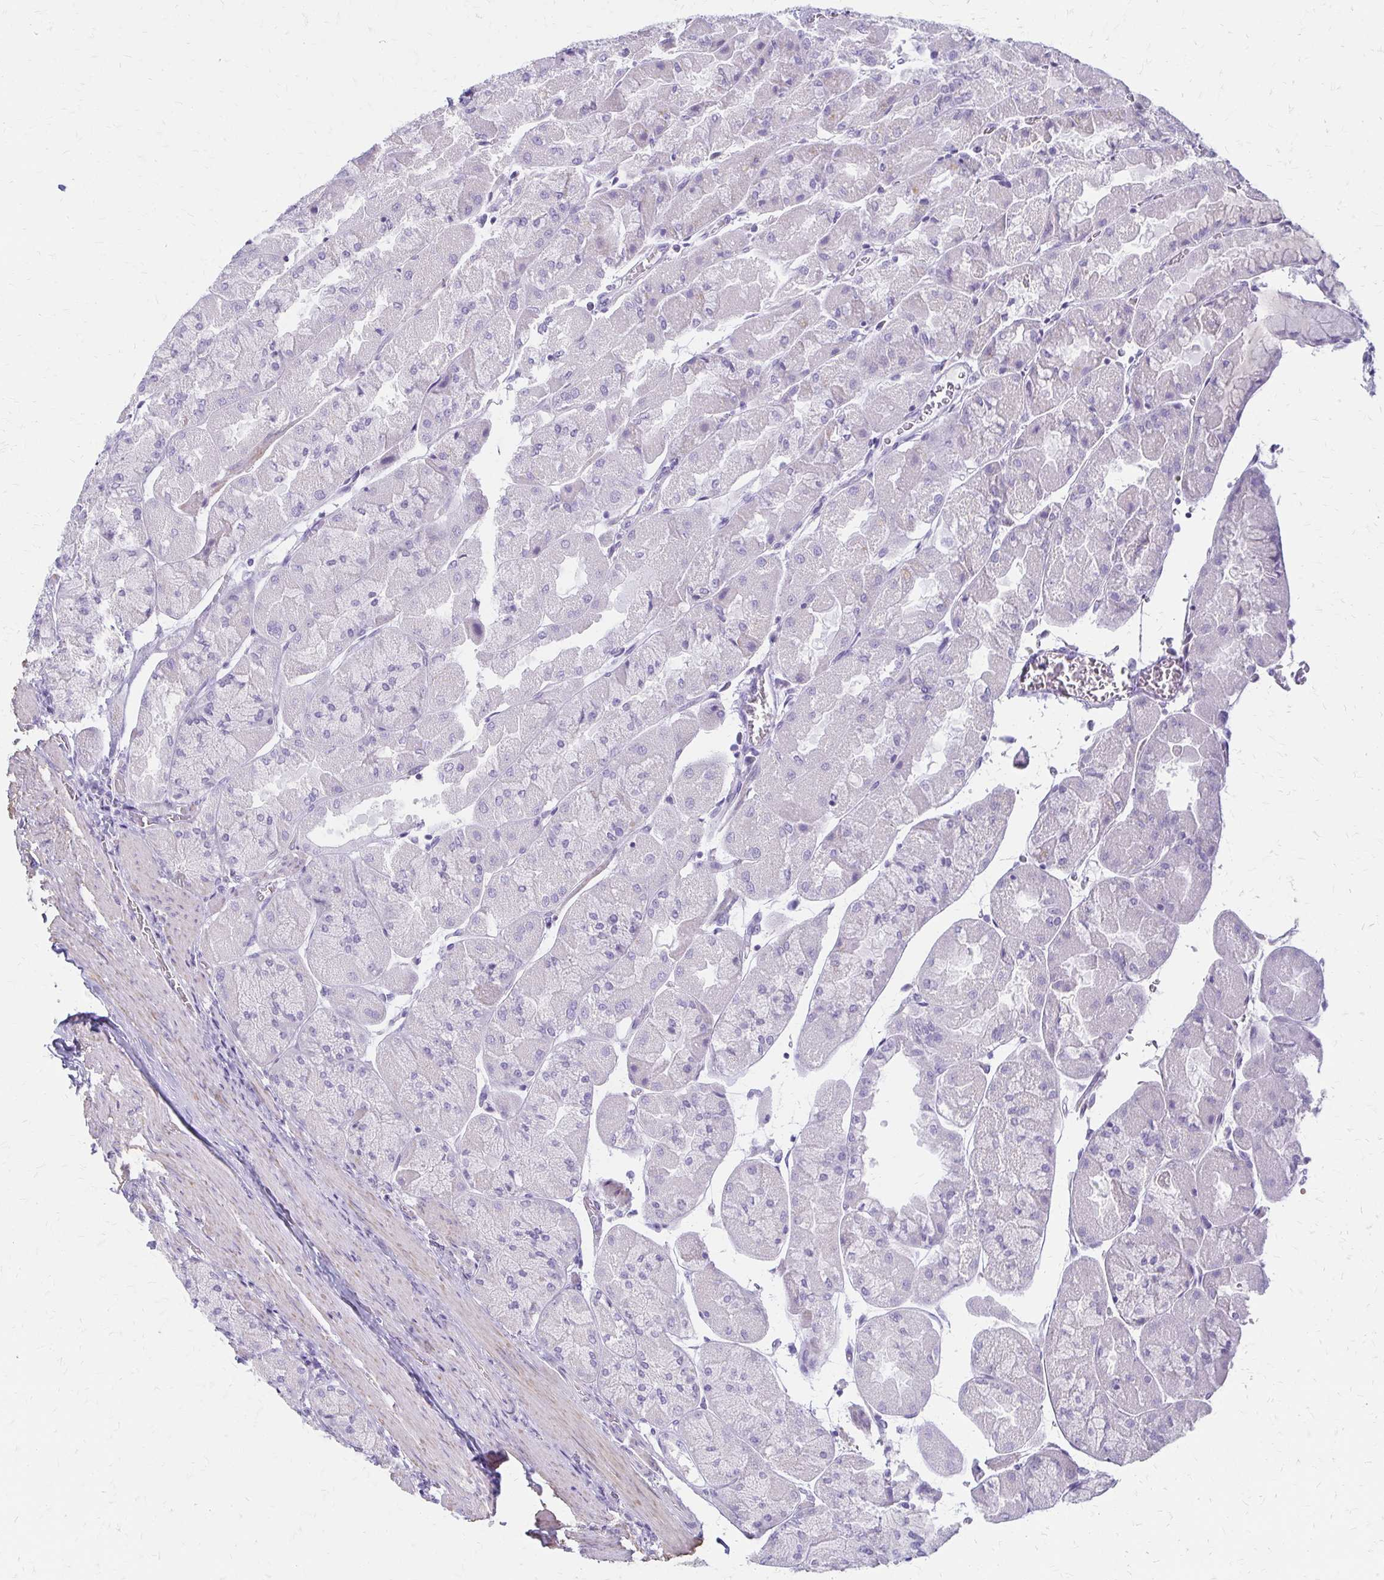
{"staining": {"intensity": "negative", "quantity": "none", "location": "none"}, "tissue": "stomach", "cell_type": "Glandular cells", "image_type": "normal", "snomed": [{"axis": "morphology", "description": "Normal tissue, NOS"}, {"axis": "topography", "description": "Stomach"}], "caption": "Human stomach stained for a protein using immunohistochemistry (IHC) displays no expression in glandular cells.", "gene": "IVL", "patient": {"sex": "female", "age": 61}}